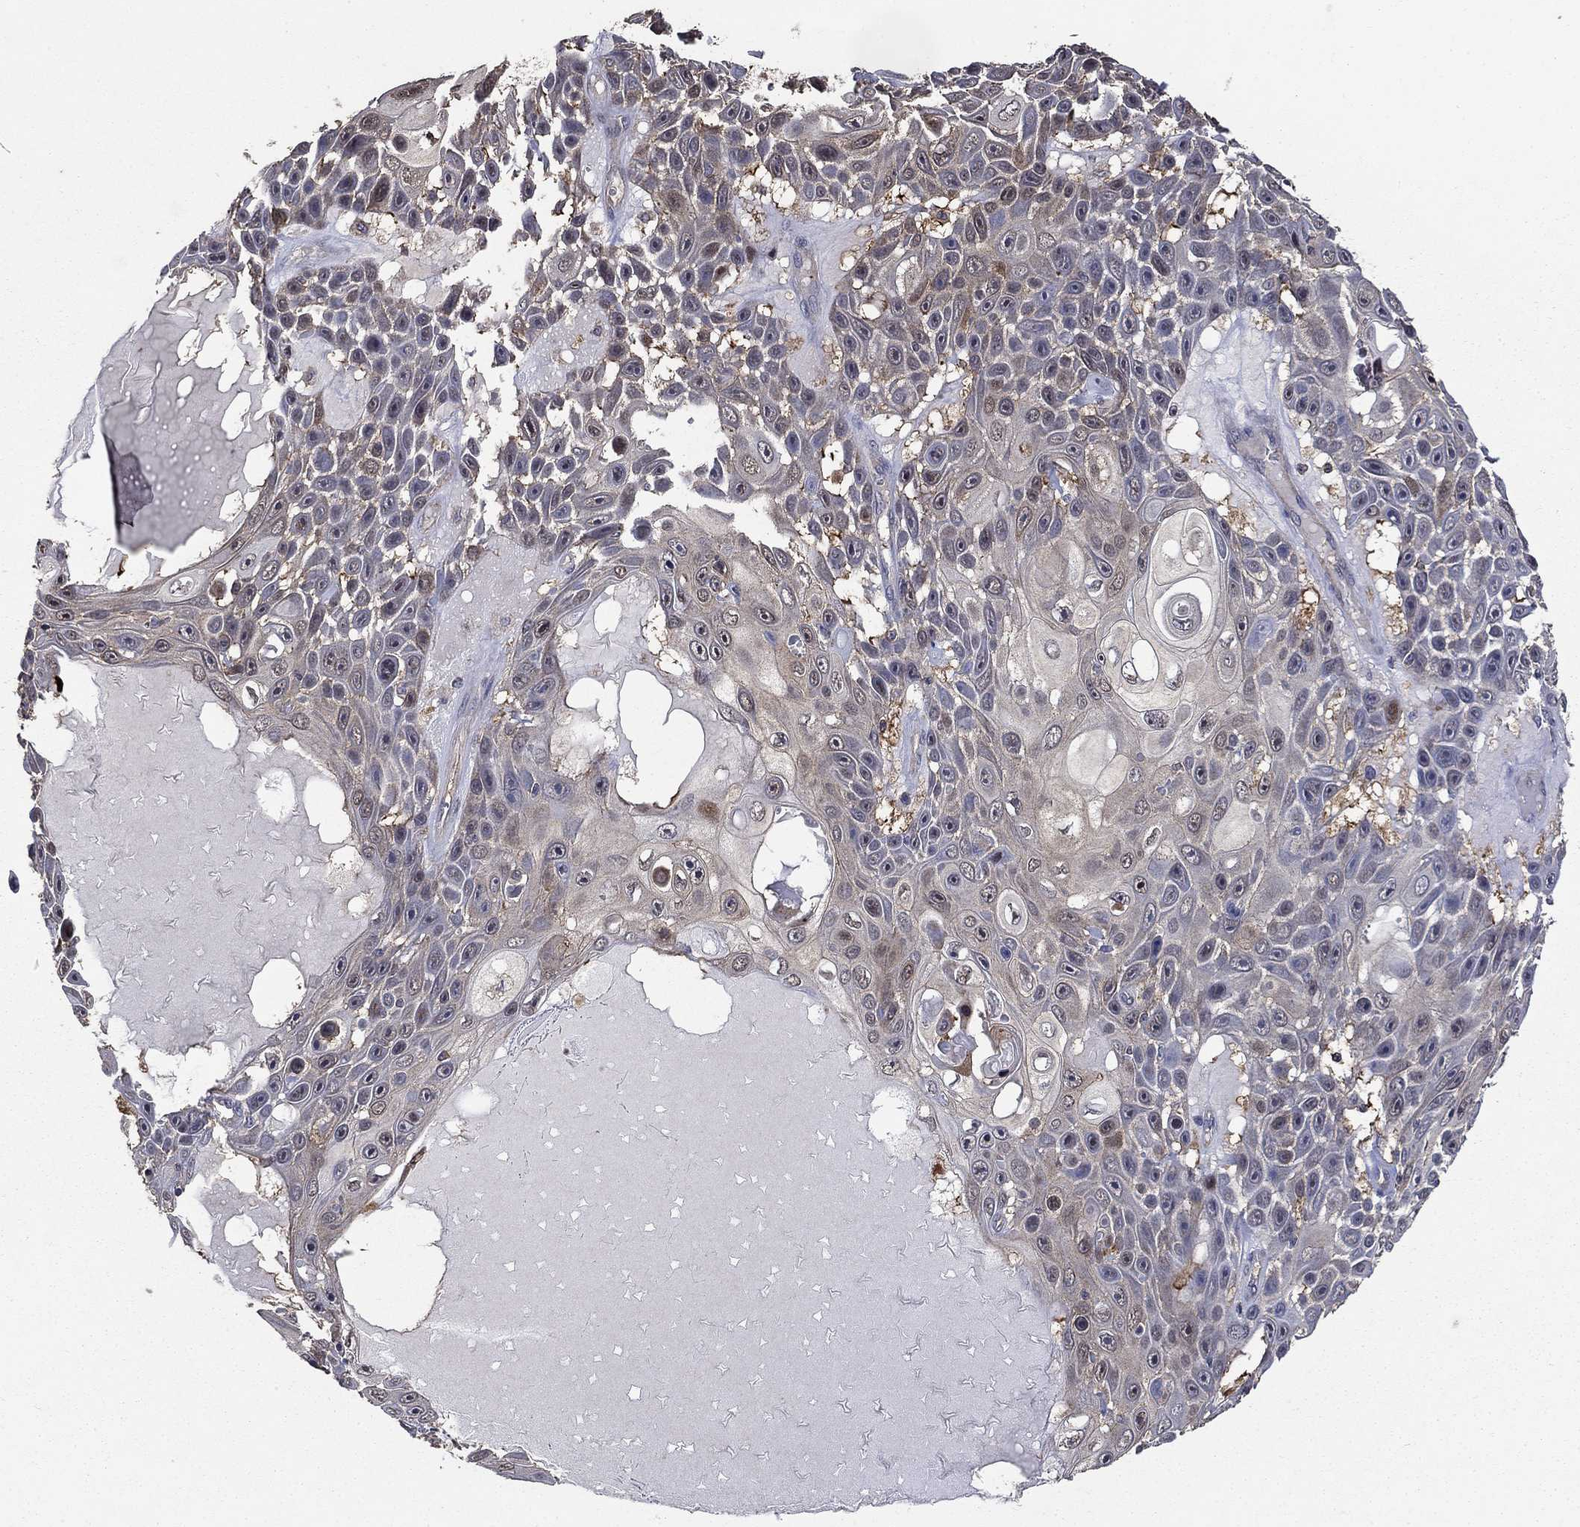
{"staining": {"intensity": "negative", "quantity": "none", "location": "none"}, "tissue": "skin cancer", "cell_type": "Tumor cells", "image_type": "cancer", "snomed": [{"axis": "morphology", "description": "Squamous cell carcinoma, NOS"}, {"axis": "topography", "description": "Skin"}], "caption": "This histopathology image is of squamous cell carcinoma (skin) stained with IHC to label a protein in brown with the nuclei are counter-stained blue. There is no expression in tumor cells.", "gene": "DVL1", "patient": {"sex": "male", "age": 82}}